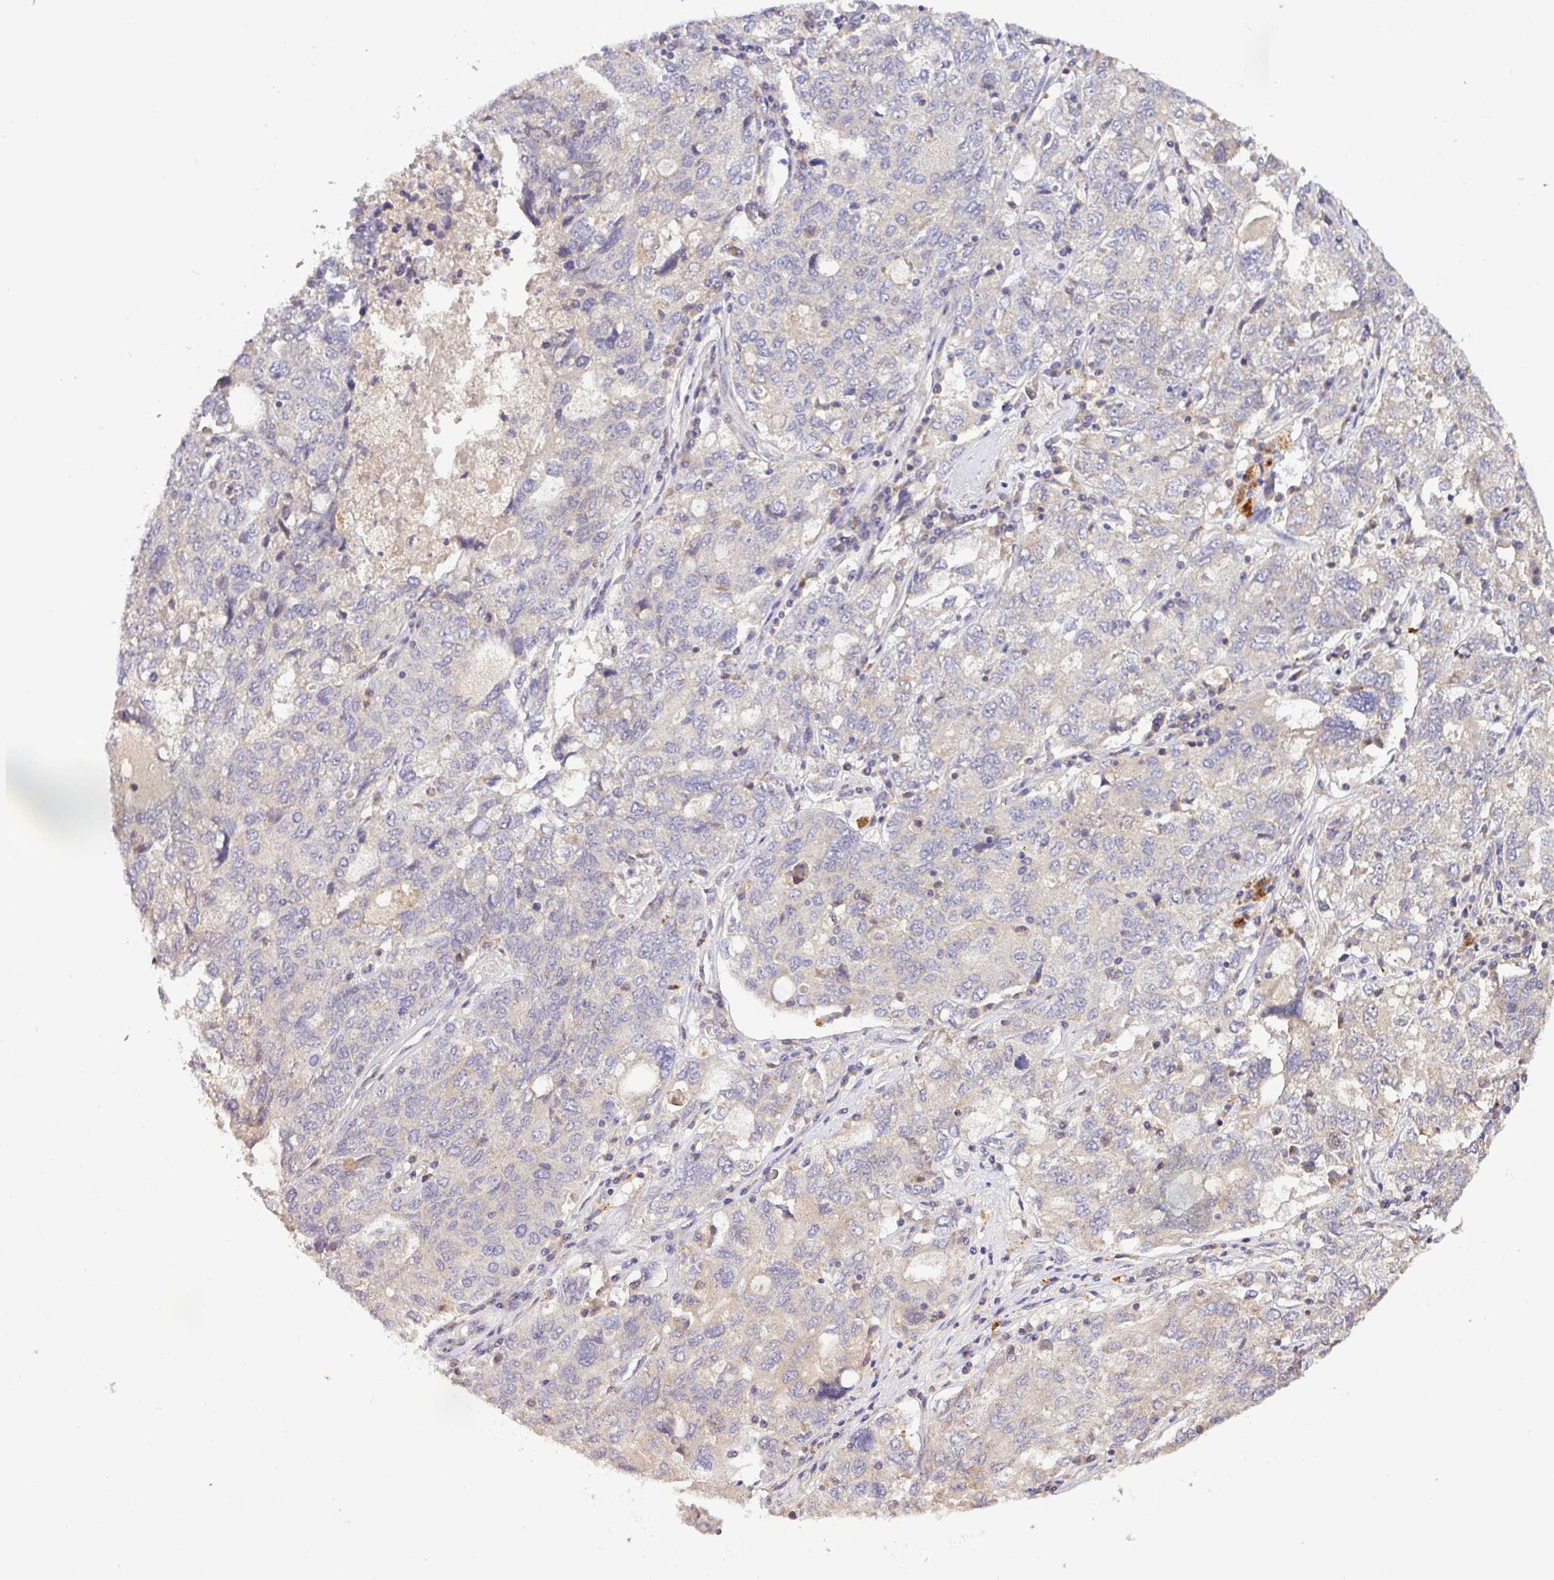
{"staining": {"intensity": "negative", "quantity": "none", "location": "none"}, "tissue": "ovarian cancer", "cell_type": "Tumor cells", "image_type": "cancer", "snomed": [{"axis": "morphology", "description": "Carcinoma, endometroid"}, {"axis": "topography", "description": "Ovary"}], "caption": "This image is of ovarian endometroid carcinoma stained with immunohistochemistry to label a protein in brown with the nuclei are counter-stained blue. There is no staining in tumor cells.", "gene": "AEBP2", "patient": {"sex": "female", "age": 62}}